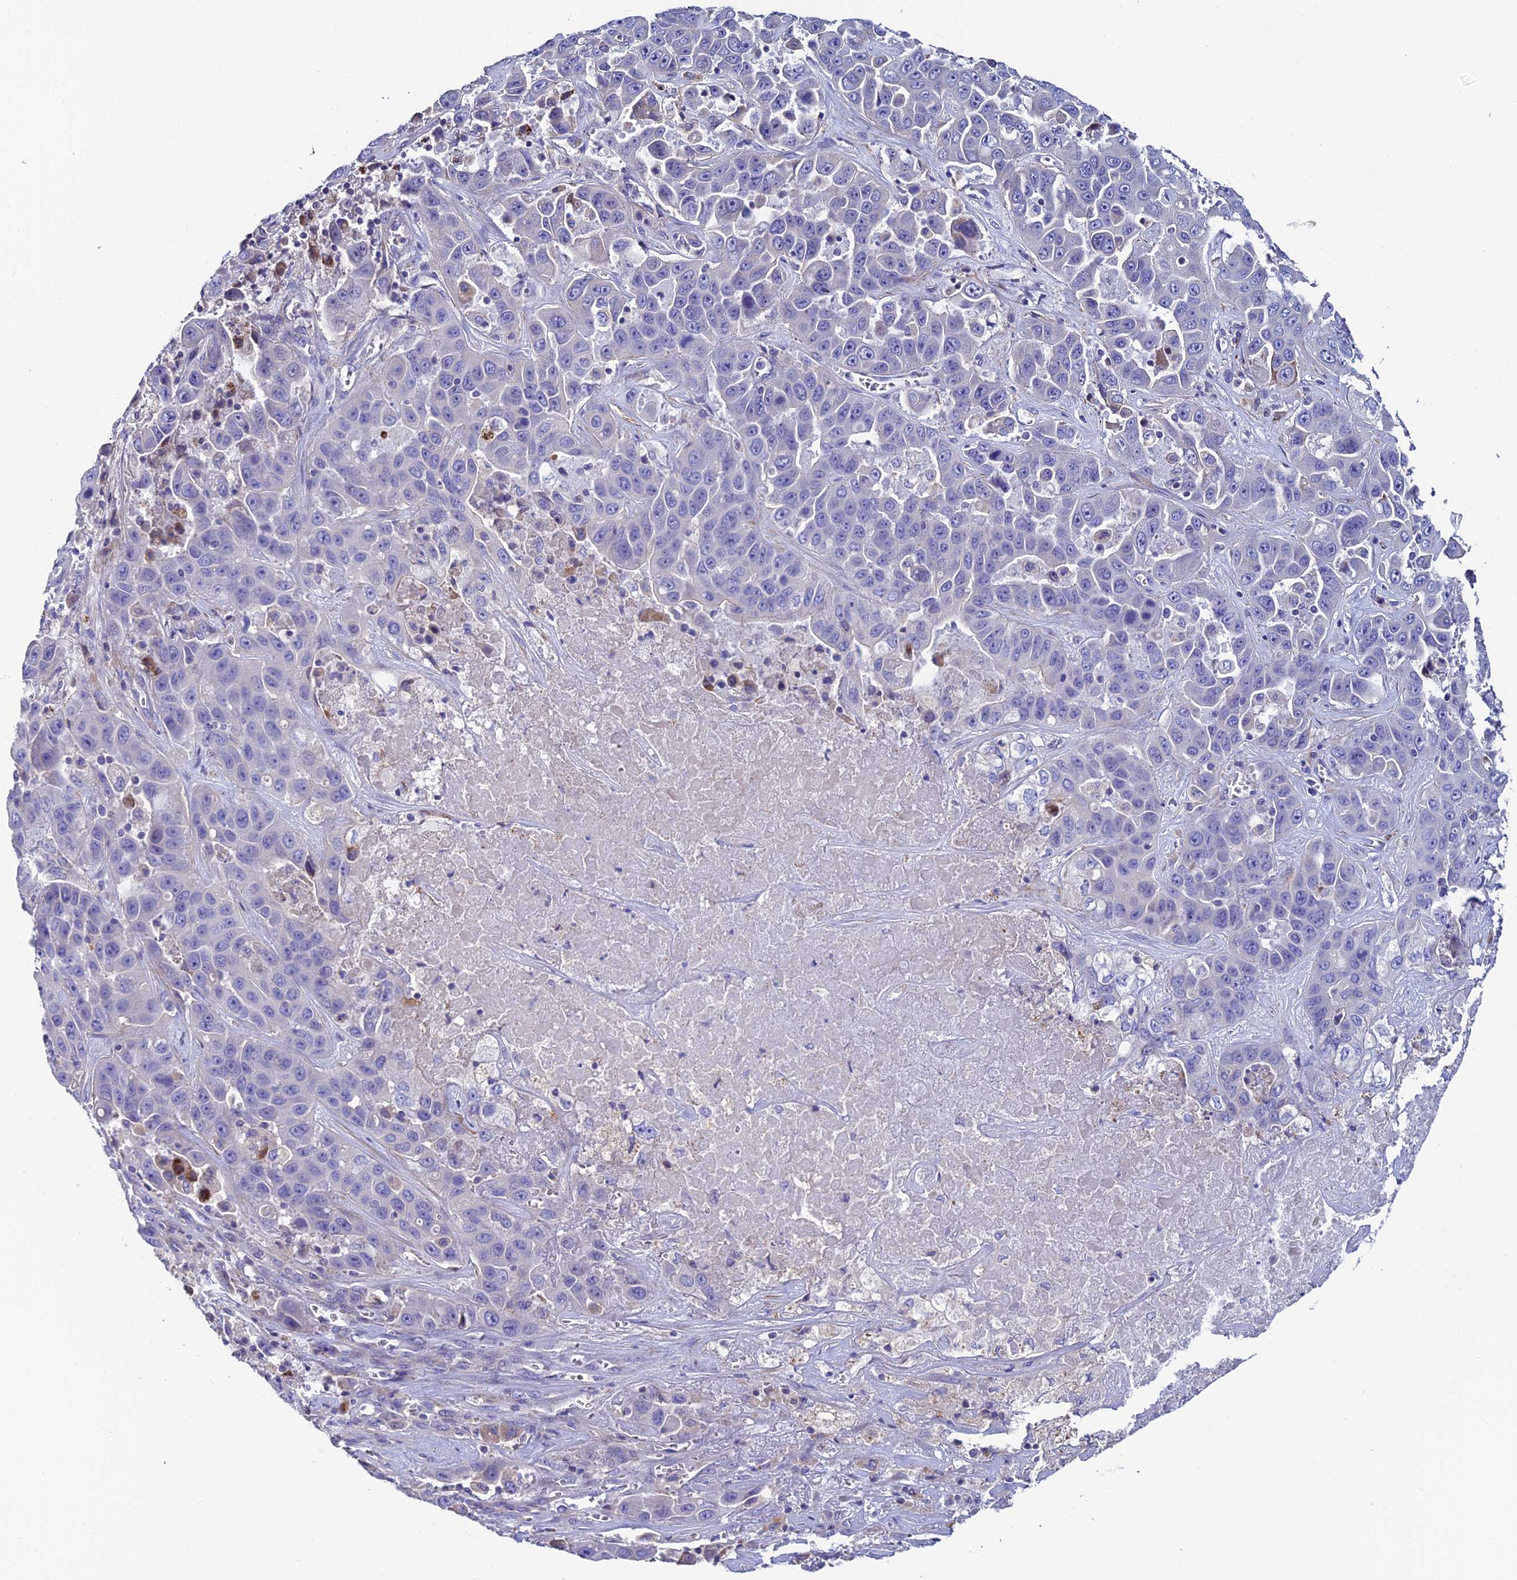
{"staining": {"intensity": "negative", "quantity": "none", "location": "none"}, "tissue": "liver cancer", "cell_type": "Tumor cells", "image_type": "cancer", "snomed": [{"axis": "morphology", "description": "Cholangiocarcinoma"}, {"axis": "topography", "description": "Liver"}], "caption": "Liver cancer (cholangiocarcinoma) stained for a protein using immunohistochemistry exhibits no expression tumor cells.", "gene": "FAM178B", "patient": {"sex": "female", "age": 52}}